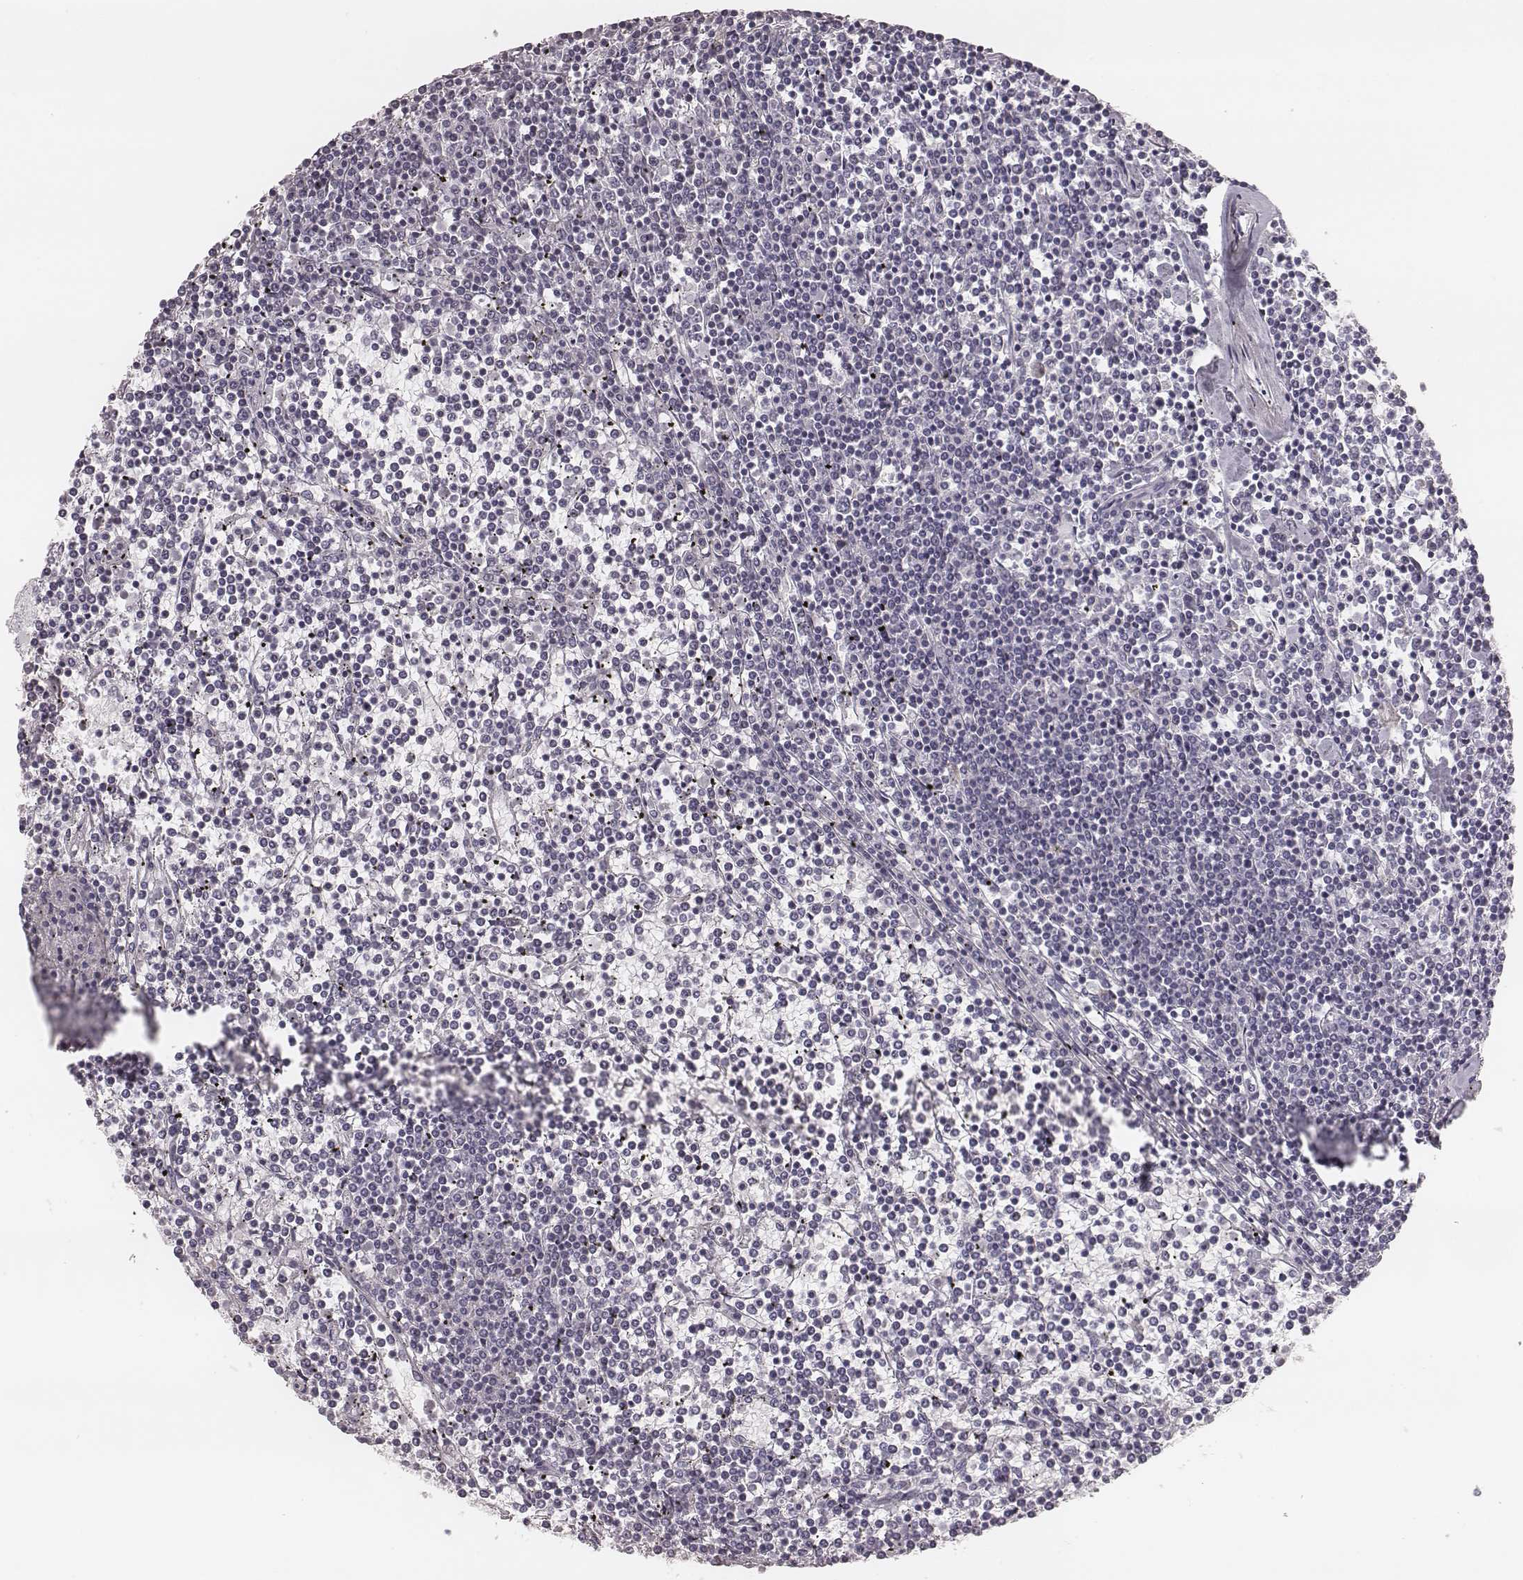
{"staining": {"intensity": "negative", "quantity": "none", "location": "none"}, "tissue": "lymphoma", "cell_type": "Tumor cells", "image_type": "cancer", "snomed": [{"axis": "morphology", "description": "Malignant lymphoma, non-Hodgkin's type, Low grade"}, {"axis": "topography", "description": "Spleen"}], "caption": "Immunohistochemistry (IHC) of human lymphoma shows no positivity in tumor cells.", "gene": "S100Z", "patient": {"sex": "female", "age": 19}}